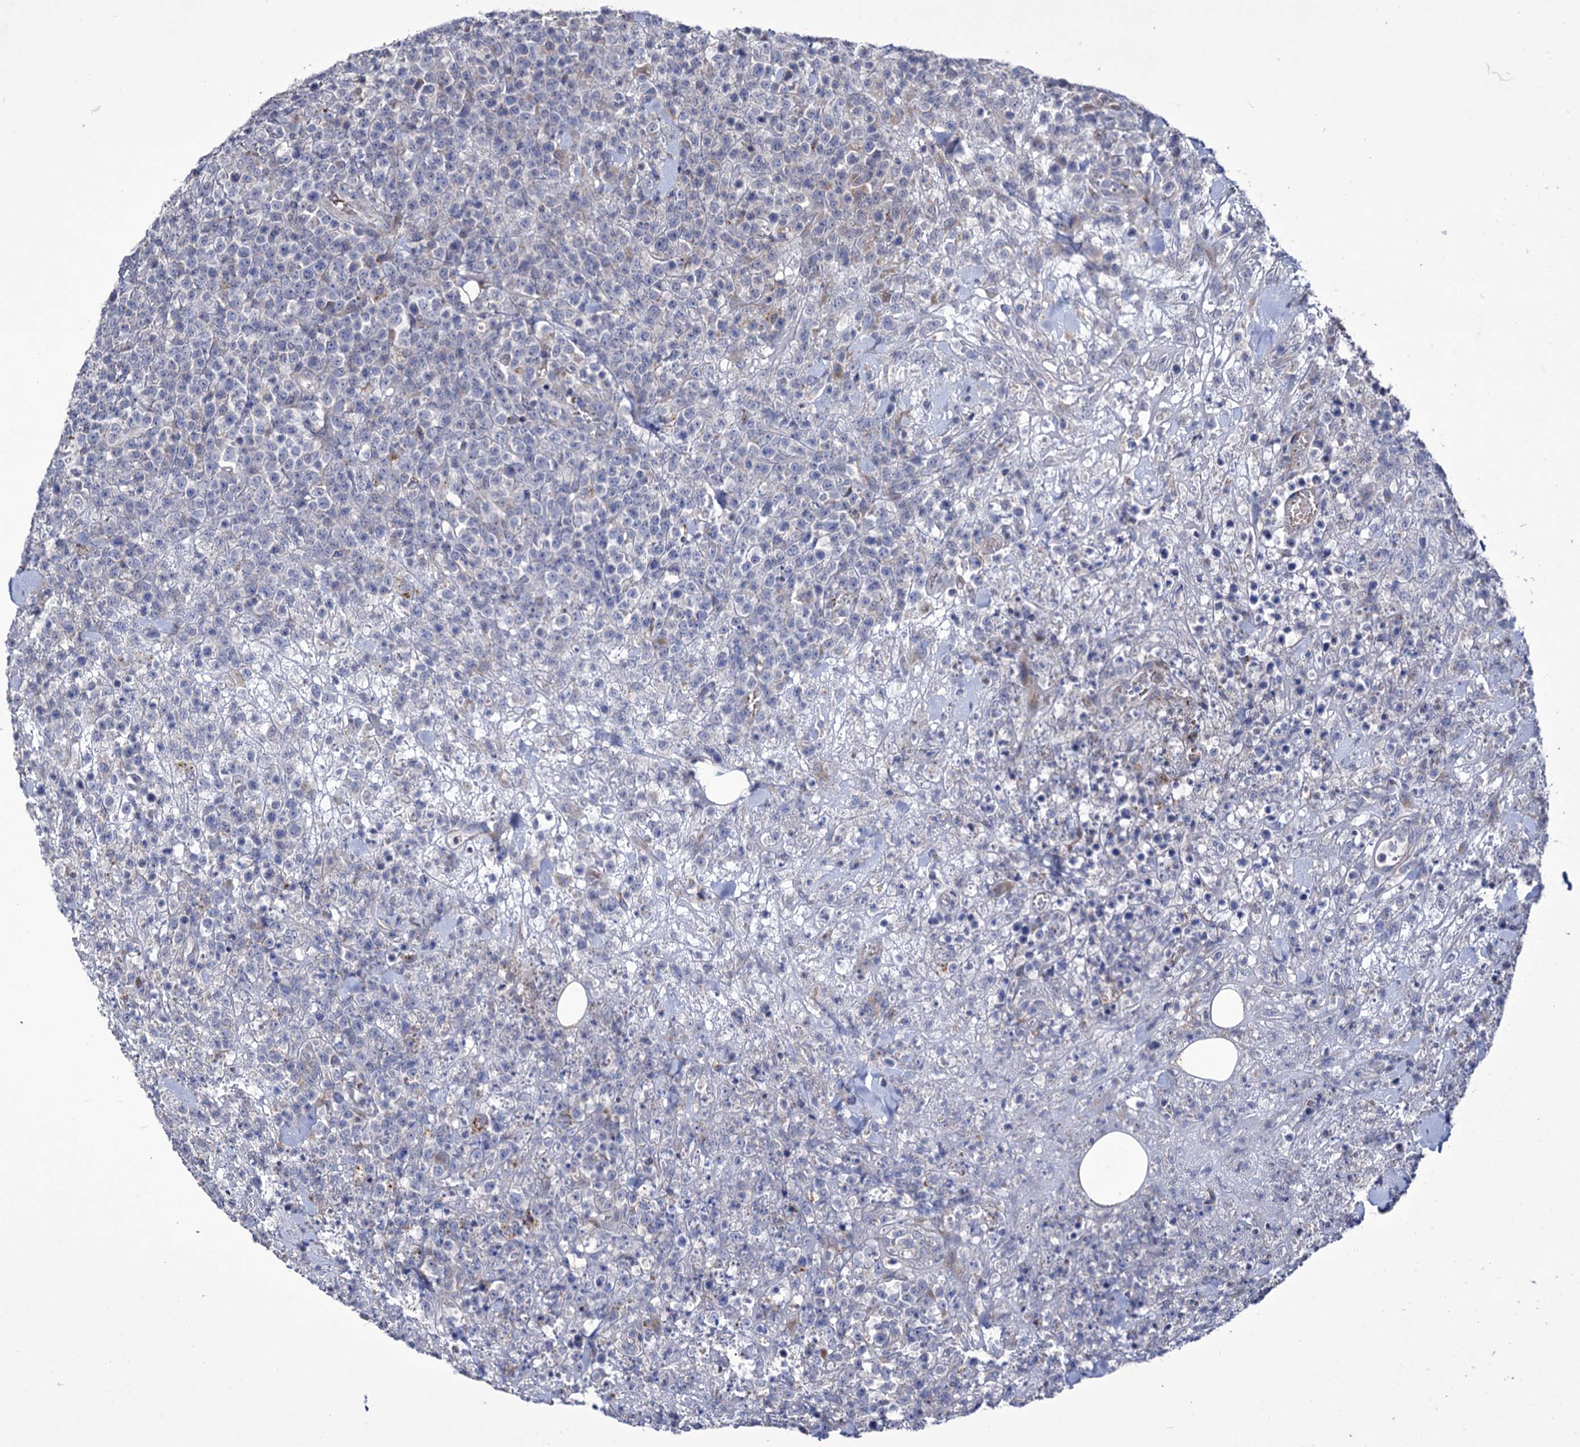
{"staining": {"intensity": "negative", "quantity": "none", "location": "none"}, "tissue": "lymphoma", "cell_type": "Tumor cells", "image_type": "cancer", "snomed": [{"axis": "morphology", "description": "Malignant lymphoma, non-Hodgkin's type, High grade"}, {"axis": "topography", "description": "Colon"}], "caption": "Human lymphoma stained for a protein using immunohistochemistry shows no expression in tumor cells.", "gene": "TUBGCP5", "patient": {"sex": "female", "age": 53}}